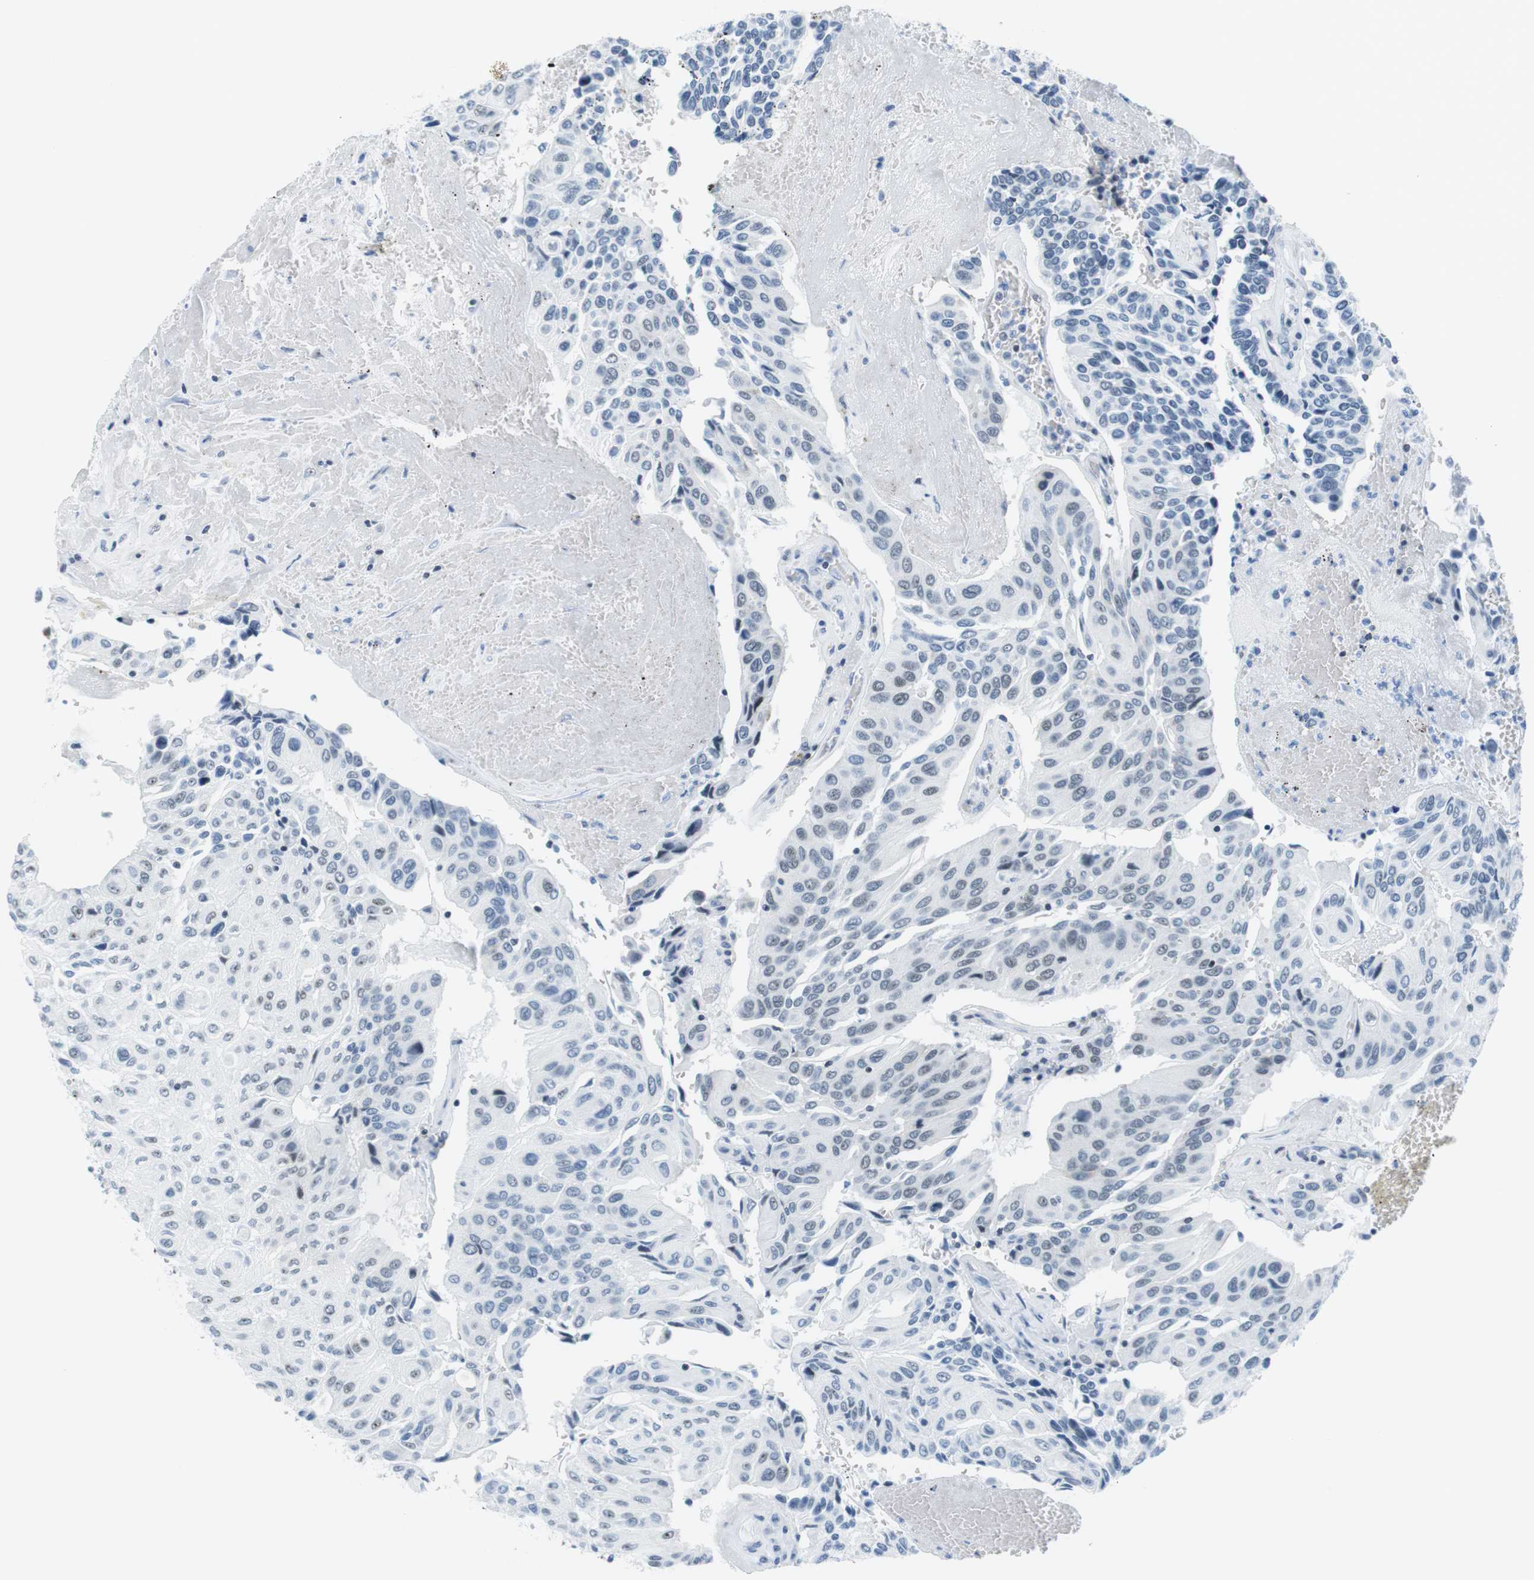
{"staining": {"intensity": "moderate", "quantity": "25%-75%", "location": "nuclear"}, "tissue": "urothelial cancer", "cell_type": "Tumor cells", "image_type": "cancer", "snomed": [{"axis": "morphology", "description": "Urothelial carcinoma, High grade"}, {"axis": "topography", "description": "Urinary bladder"}], "caption": "Protein expression analysis of human urothelial carcinoma (high-grade) reveals moderate nuclear positivity in approximately 25%-75% of tumor cells.", "gene": "NIFK", "patient": {"sex": "male", "age": 66}}